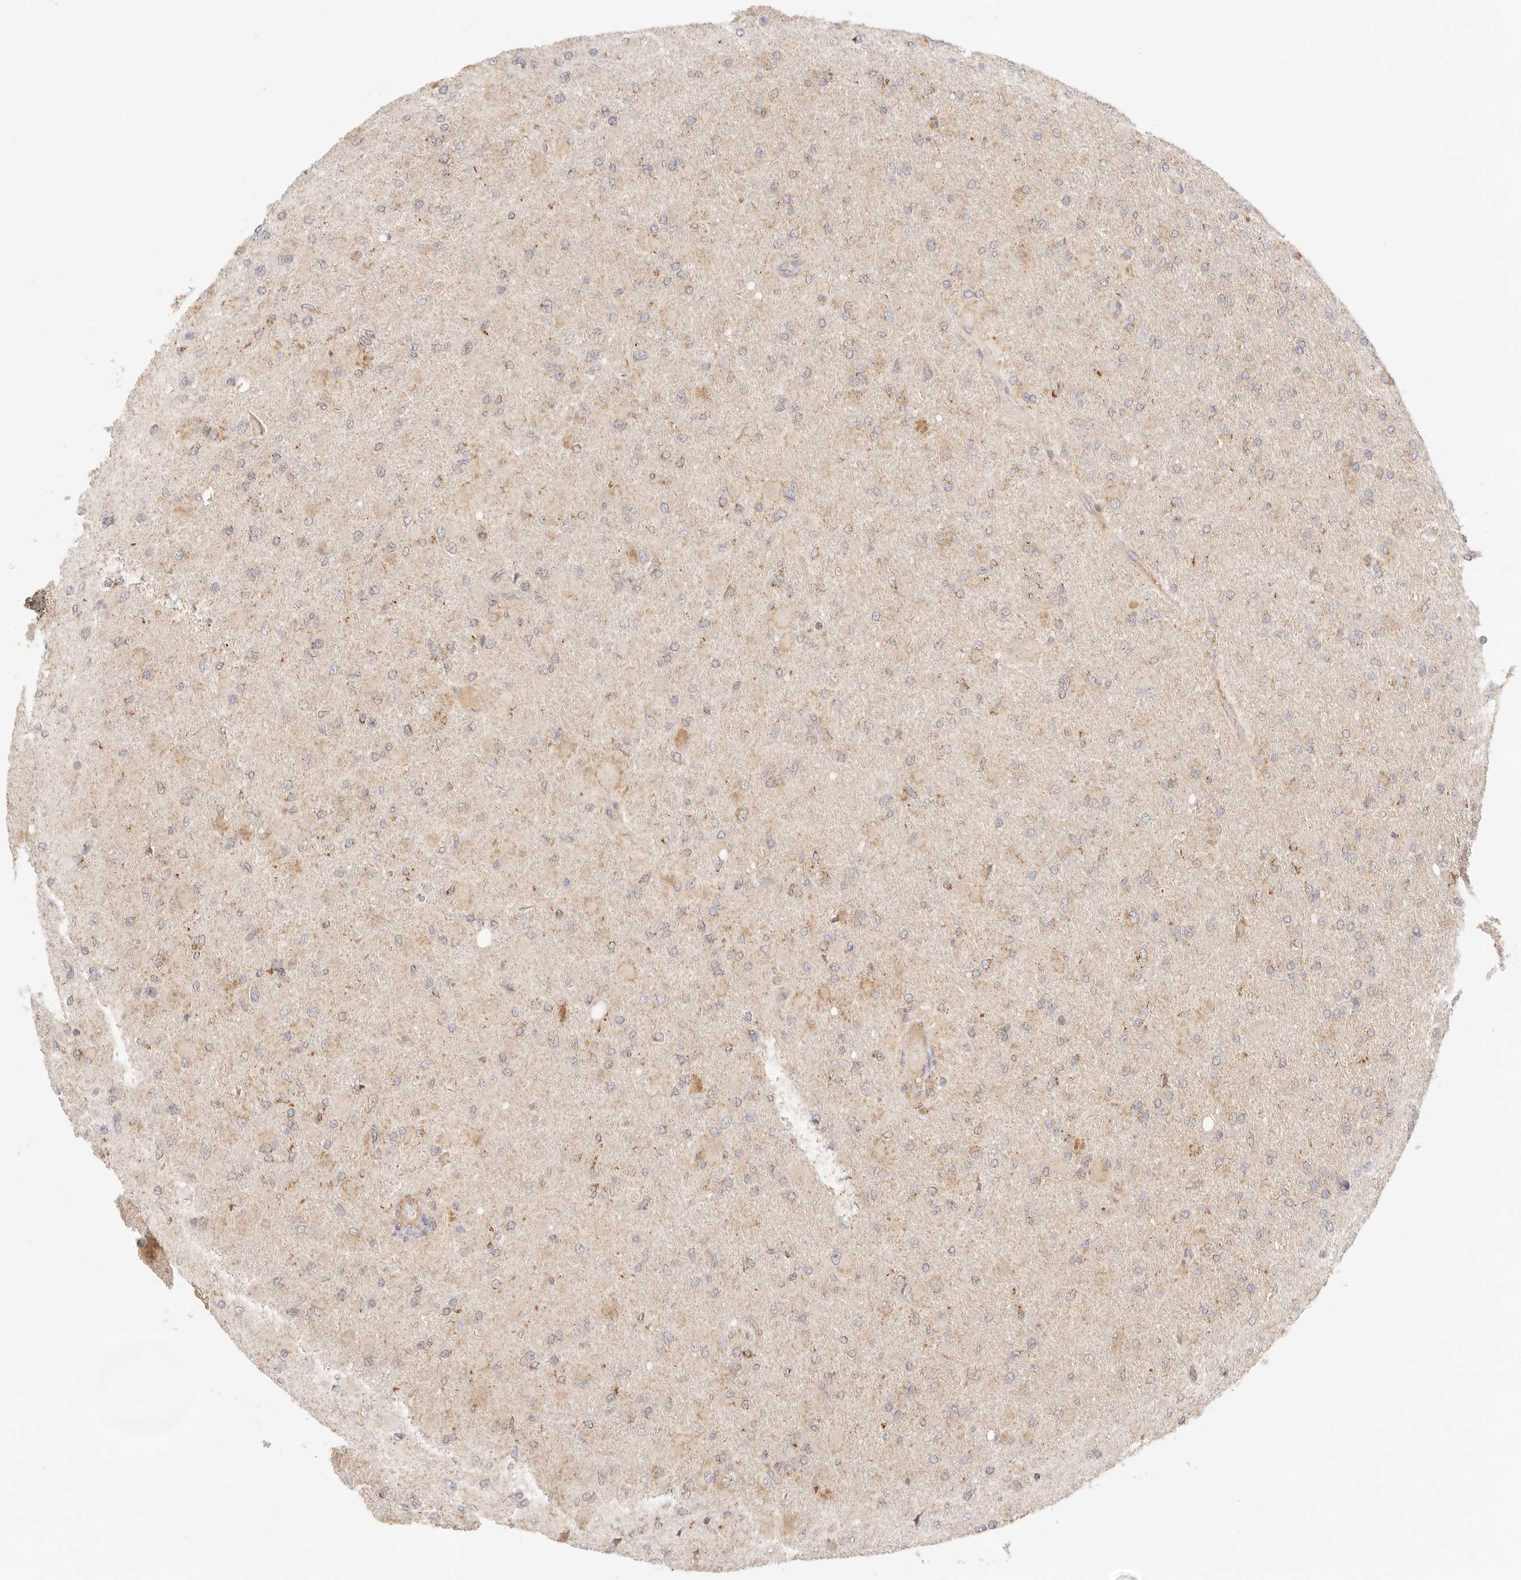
{"staining": {"intensity": "negative", "quantity": "none", "location": "none"}, "tissue": "glioma", "cell_type": "Tumor cells", "image_type": "cancer", "snomed": [{"axis": "morphology", "description": "Glioma, malignant, High grade"}, {"axis": "topography", "description": "Cerebral cortex"}], "caption": "The micrograph shows no staining of tumor cells in glioma. (Brightfield microscopy of DAB immunohistochemistry at high magnification).", "gene": "COA6", "patient": {"sex": "female", "age": 36}}